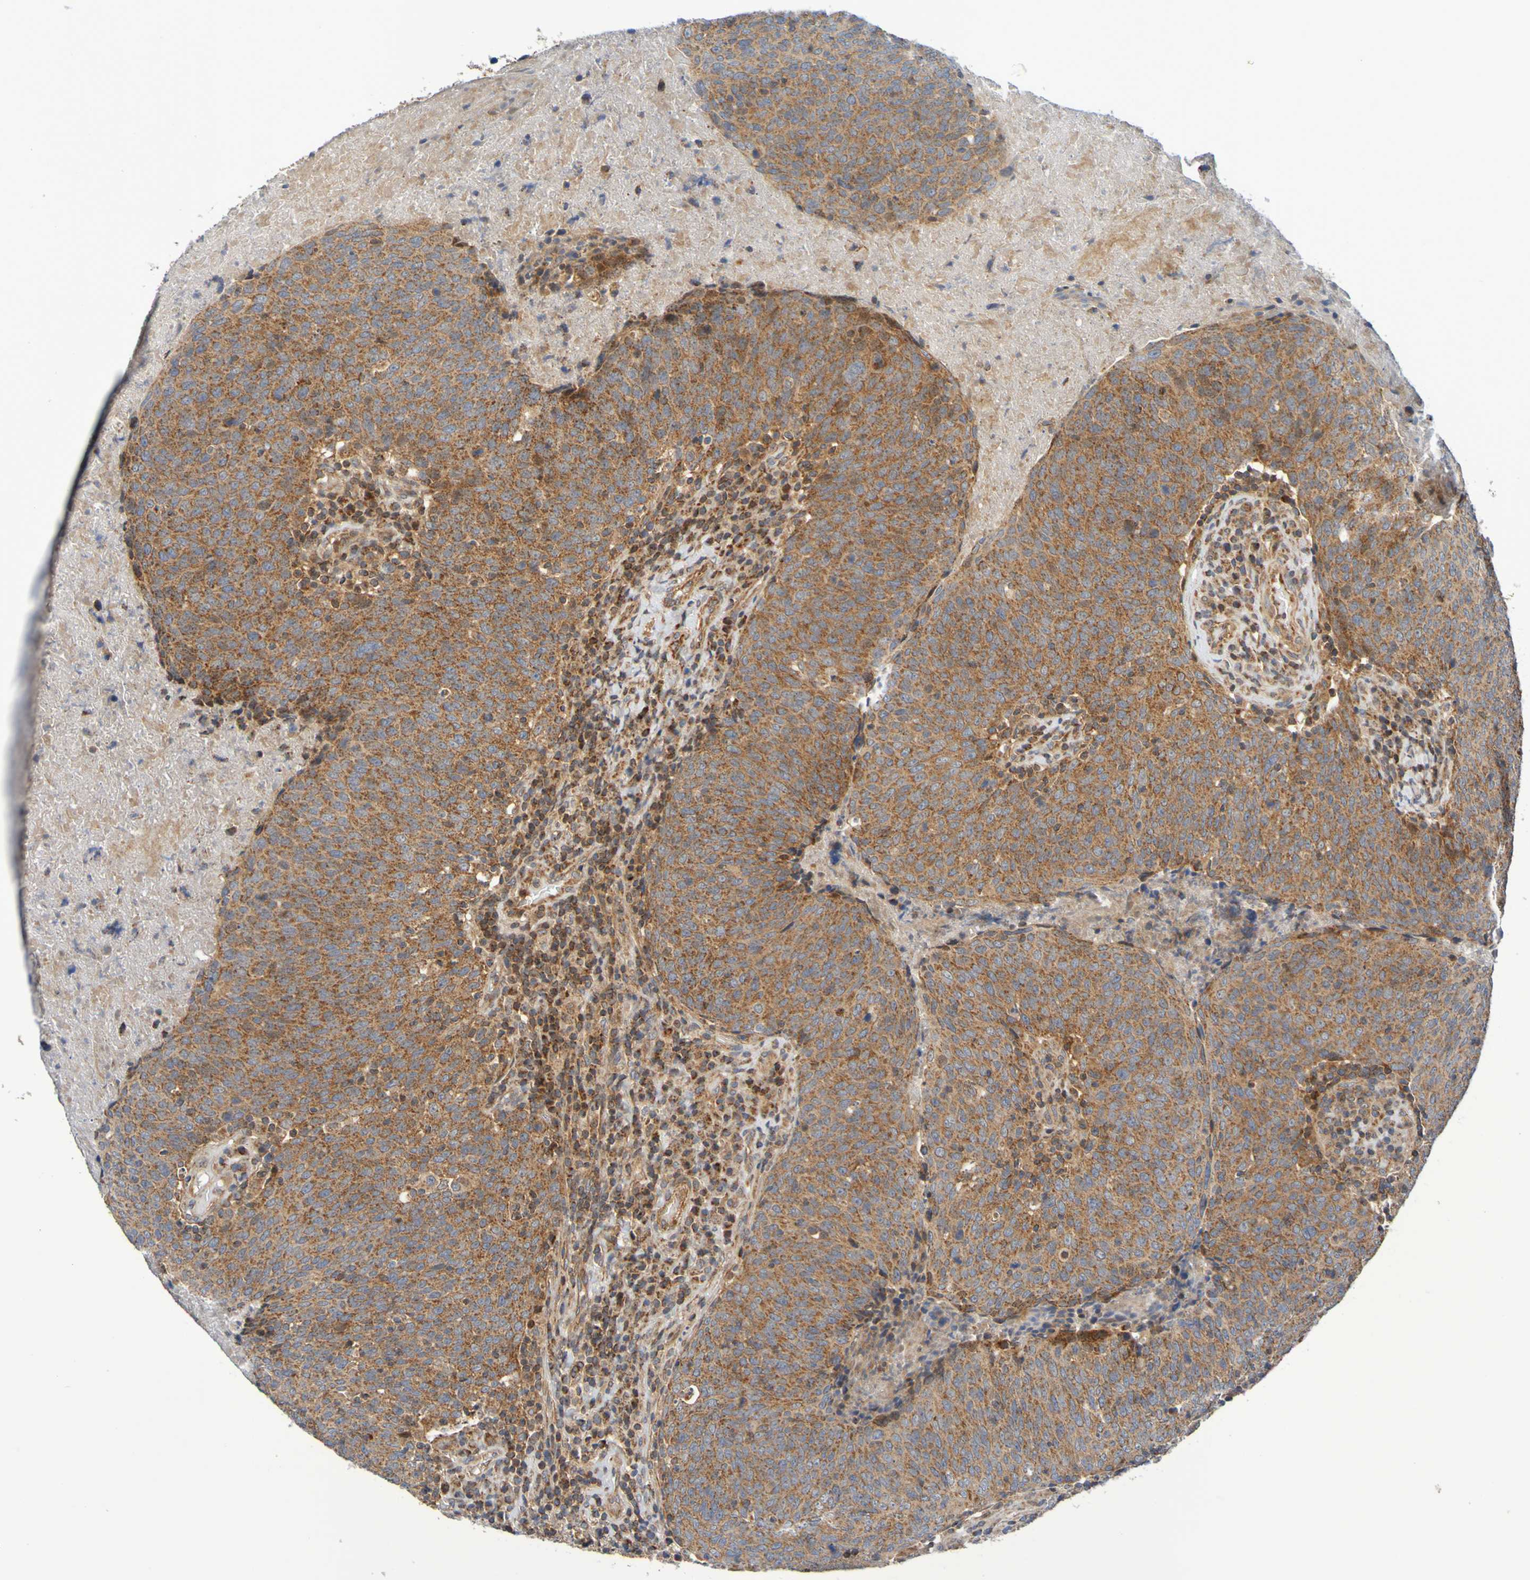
{"staining": {"intensity": "moderate", "quantity": ">75%", "location": "cytoplasmic/membranous"}, "tissue": "head and neck cancer", "cell_type": "Tumor cells", "image_type": "cancer", "snomed": [{"axis": "morphology", "description": "Squamous cell carcinoma, NOS"}, {"axis": "morphology", "description": "Squamous cell carcinoma, metastatic, NOS"}, {"axis": "topography", "description": "Lymph node"}, {"axis": "topography", "description": "Head-Neck"}], "caption": "Immunohistochemistry (IHC) (DAB) staining of head and neck cancer (squamous cell carcinoma) reveals moderate cytoplasmic/membranous protein staining in approximately >75% of tumor cells. (DAB (3,3'-diaminobenzidine) = brown stain, brightfield microscopy at high magnification).", "gene": "CCDC51", "patient": {"sex": "male", "age": 62}}